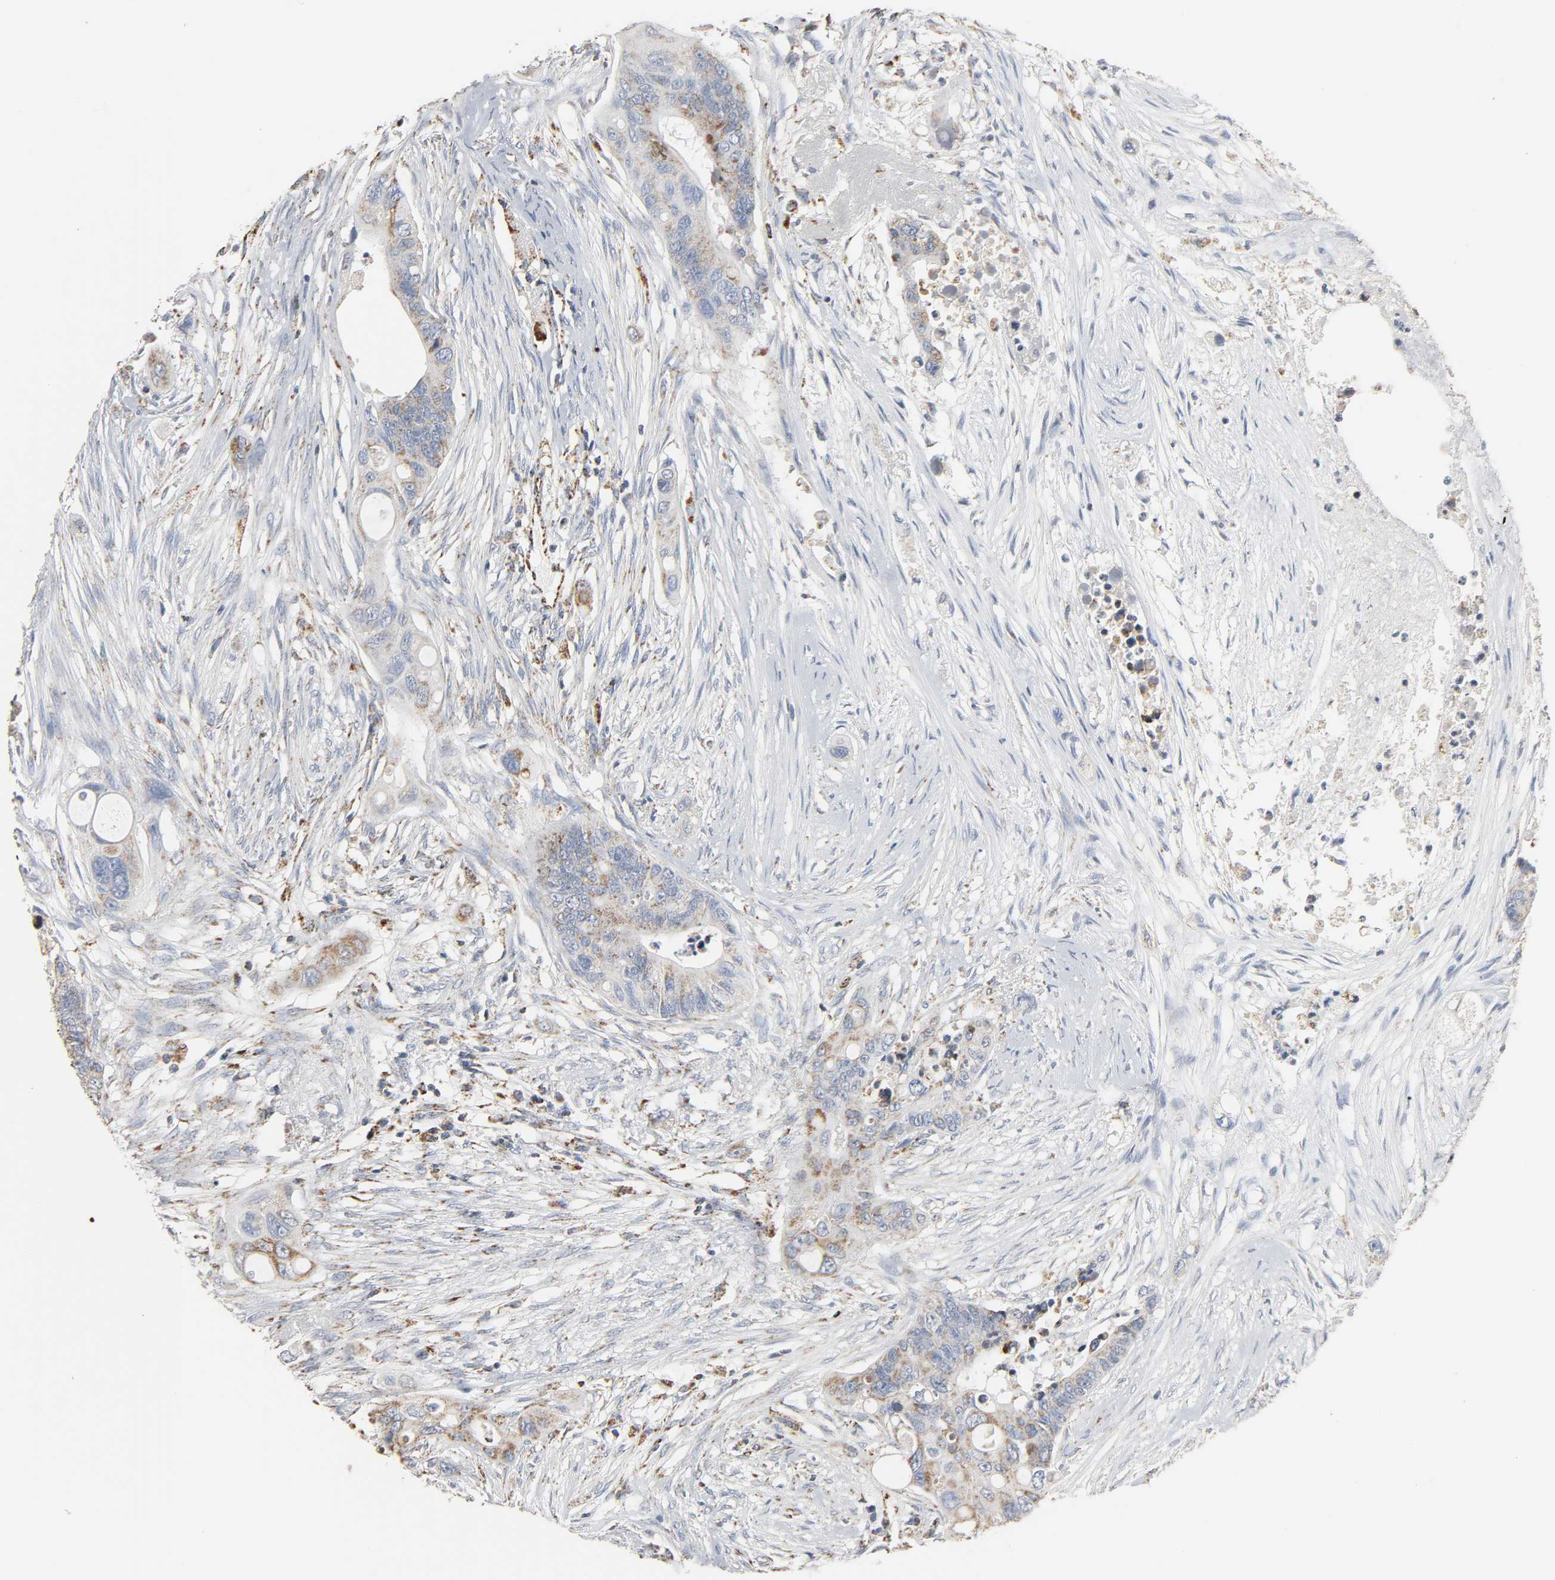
{"staining": {"intensity": "moderate", "quantity": "25%-75%", "location": "cytoplasmic/membranous"}, "tissue": "colorectal cancer", "cell_type": "Tumor cells", "image_type": "cancer", "snomed": [{"axis": "morphology", "description": "Adenocarcinoma, NOS"}, {"axis": "topography", "description": "Colon"}], "caption": "Colorectal cancer stained with DAB immunohistochemistry exhibits medium levels of moderate cytoplasmic/membranous expression in about 25%-75% of tumor cells.", "gene": "ACAT1", "patient": {"sex": "female", "age": 57}}